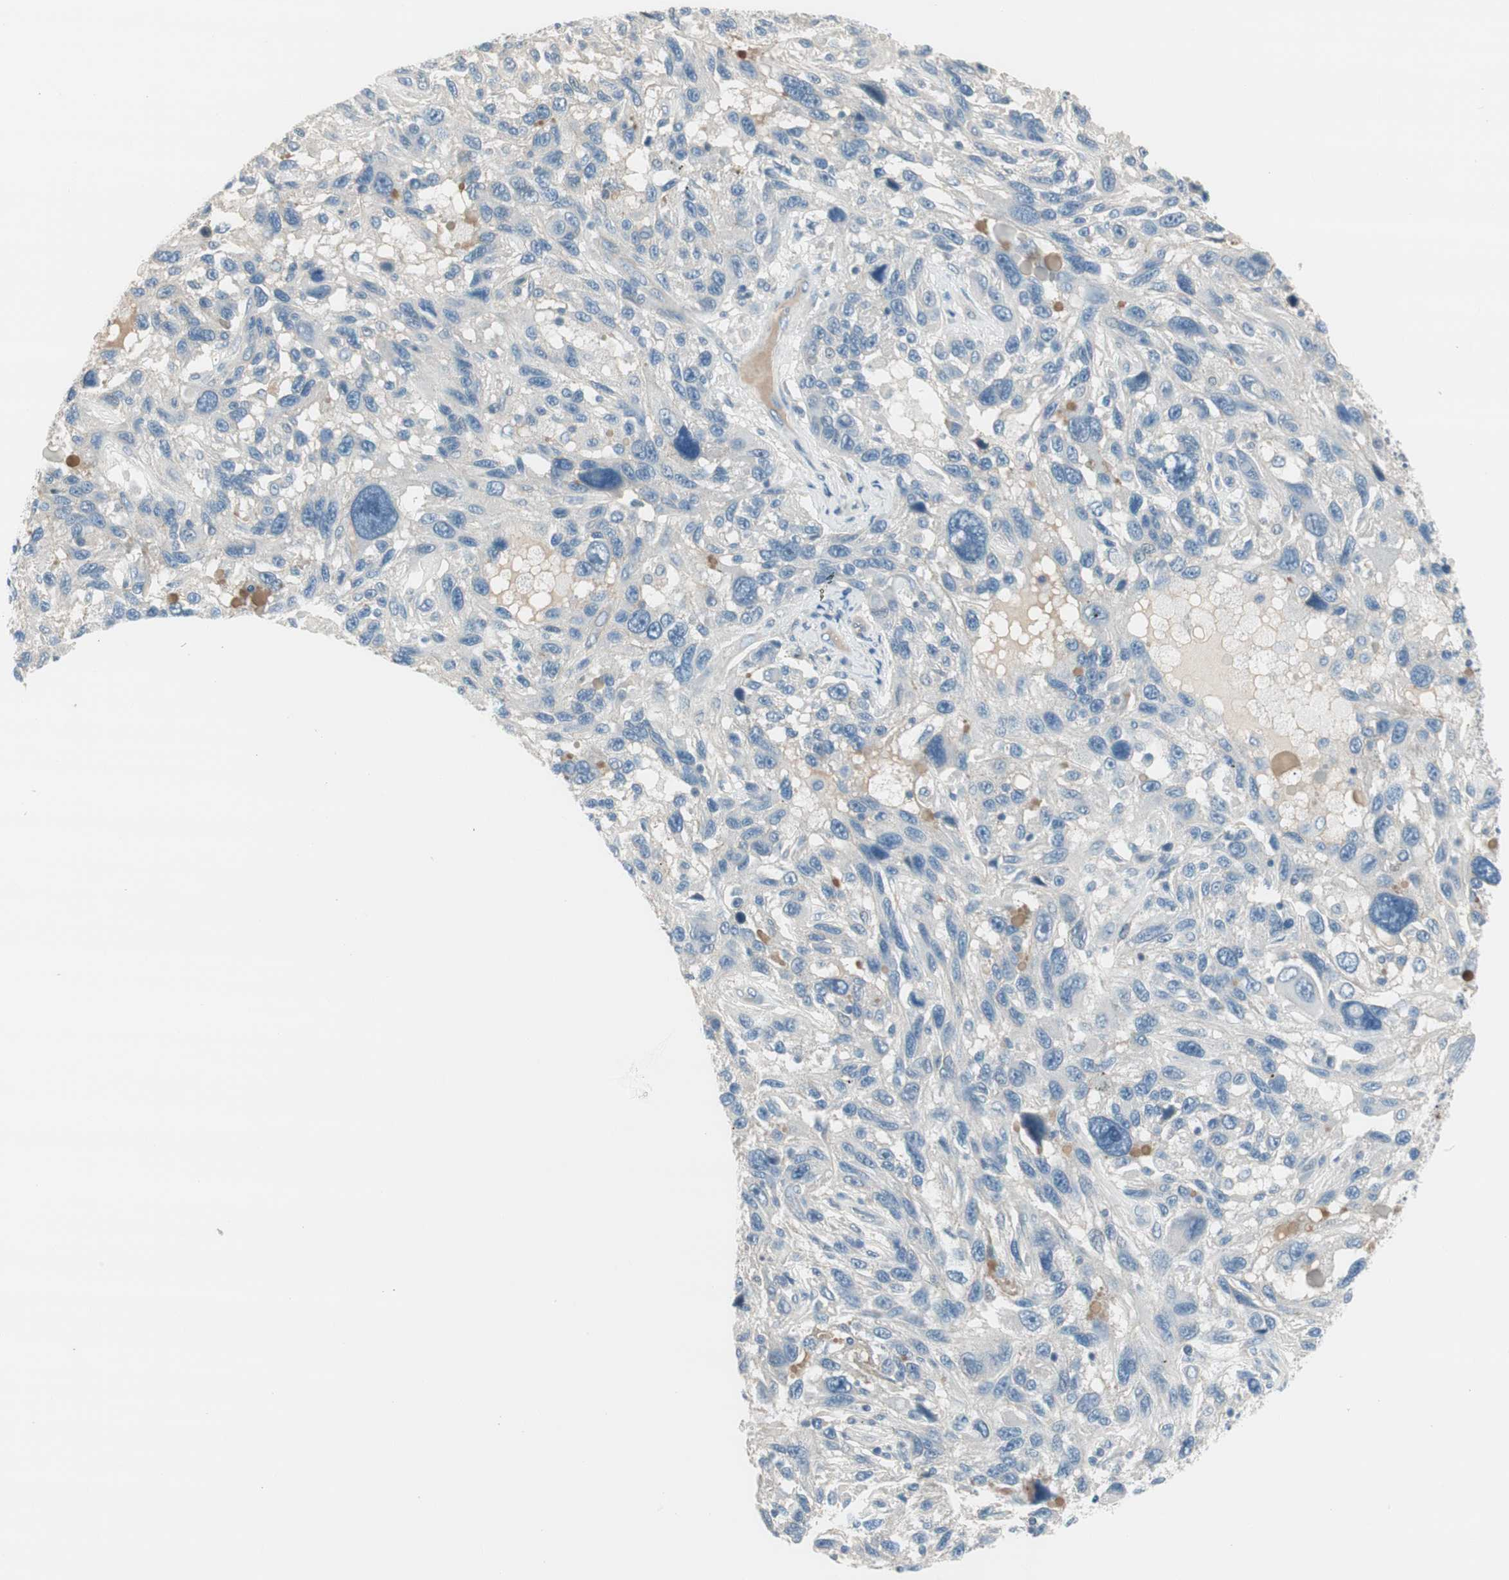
{"staining": {"intensity": "negative", "quantity": "none", "location": "none"}, "tissue": "melanoma", "cell_type": "Tumor cells", "image_type": "cancer", "snomed": [{"axis": "morphology", "description": "Malignant melanoma, NOS"}, {"axis": "topography", "description": "Skin"}], "caption": "Malignant melanoma stained for a protein using immunohistochemistry (IHC) exhibits no expression tumor cells.", "gene": "EVA1A", "patient": {"sex": "male", "age": 53}}